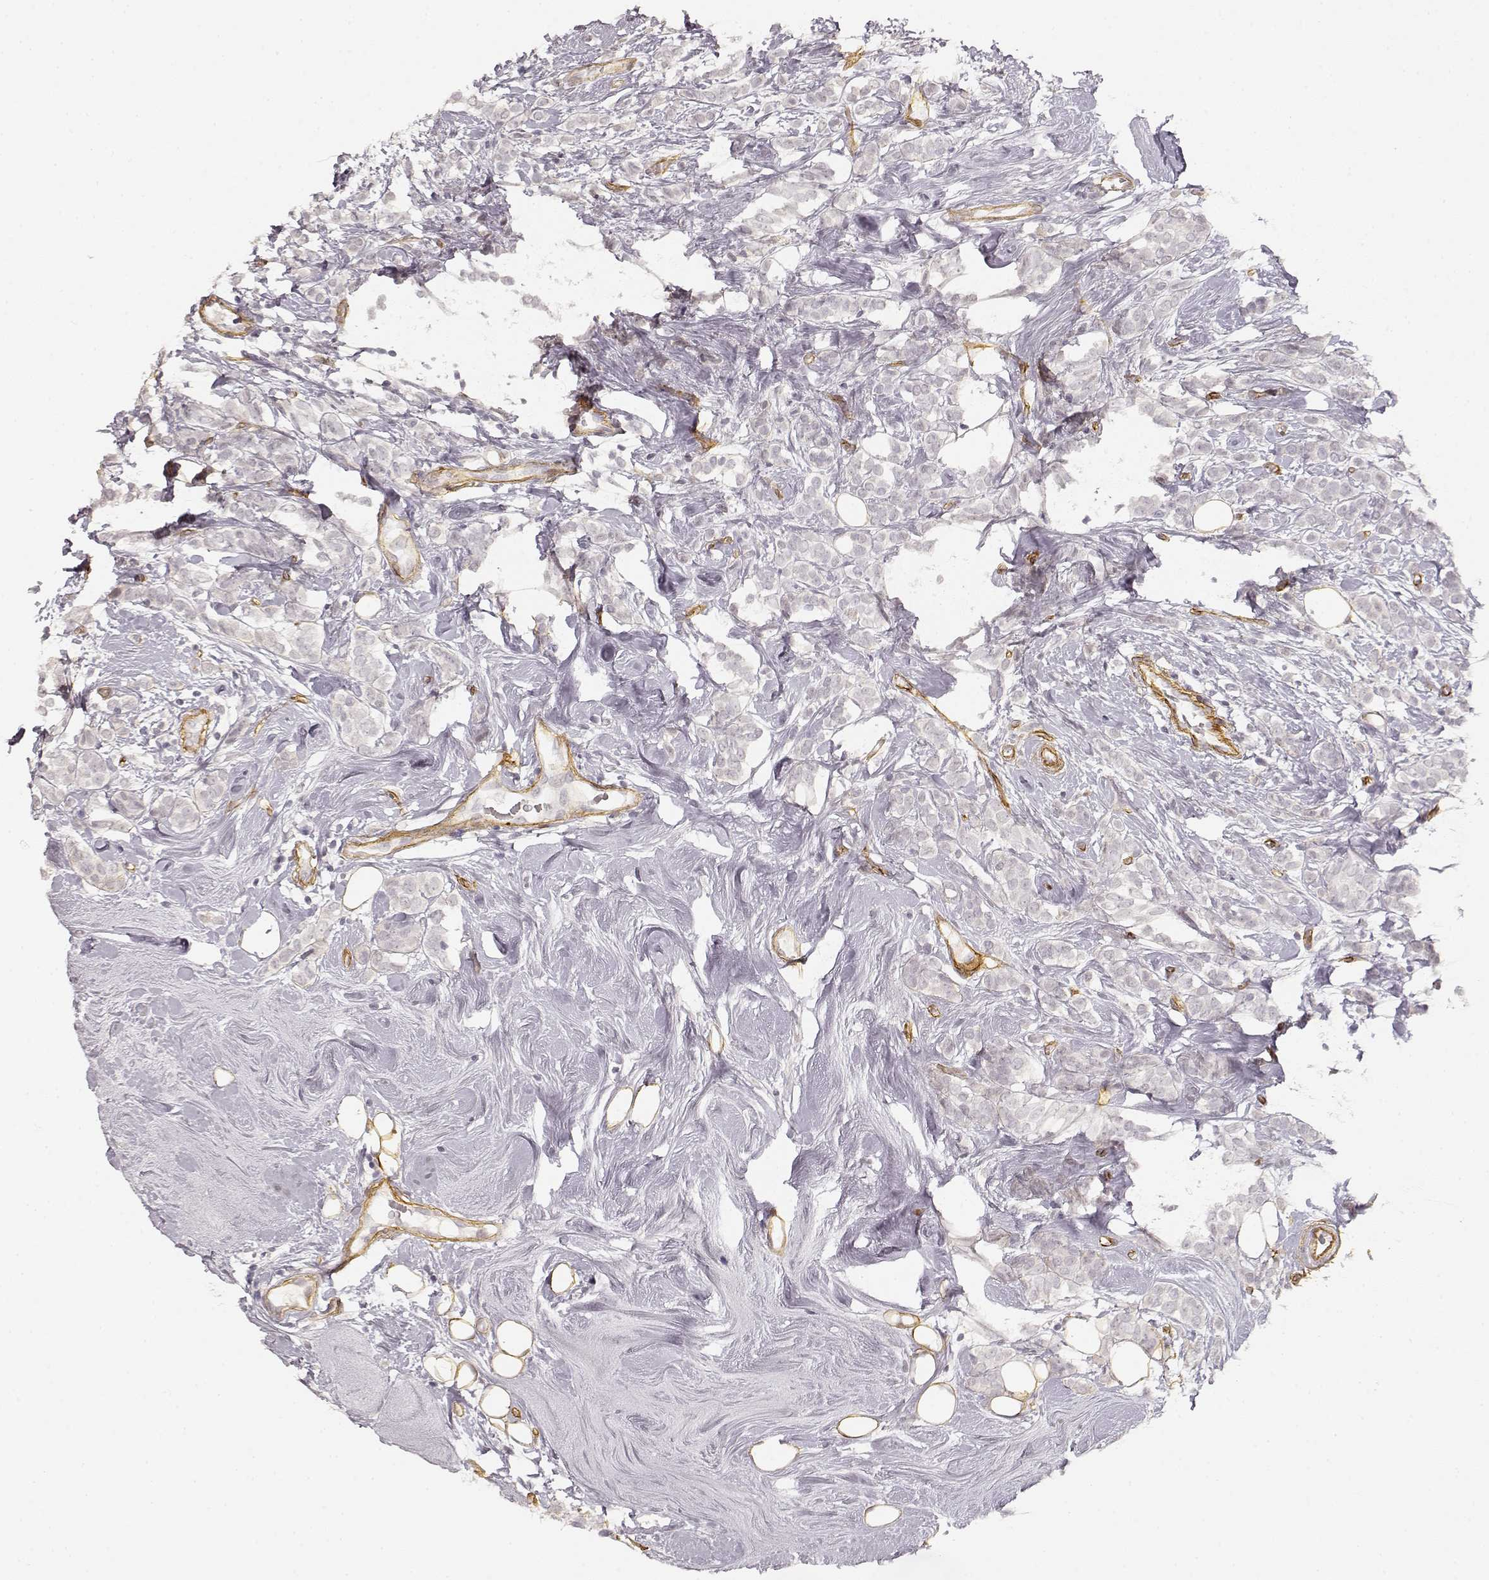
{"staining": {"intensity": "negative", "quantity": "none", "location": "none"}, "tissue": "breast cancer", "cell_type": "Tumor cells", "image_type": "cancer", "snomed": [{"axis": "morphology", "description": "Lobular carcinoma"}, {"axis": "topography", "description": "Breast"}], "caption": "High power microscopy image of an IHC image of breast cancer (lobular carcinoma), revealing no significant staining in tumor cells.", "gene": "LAMA4", "patient": {"sex": "female", "age": 49}}